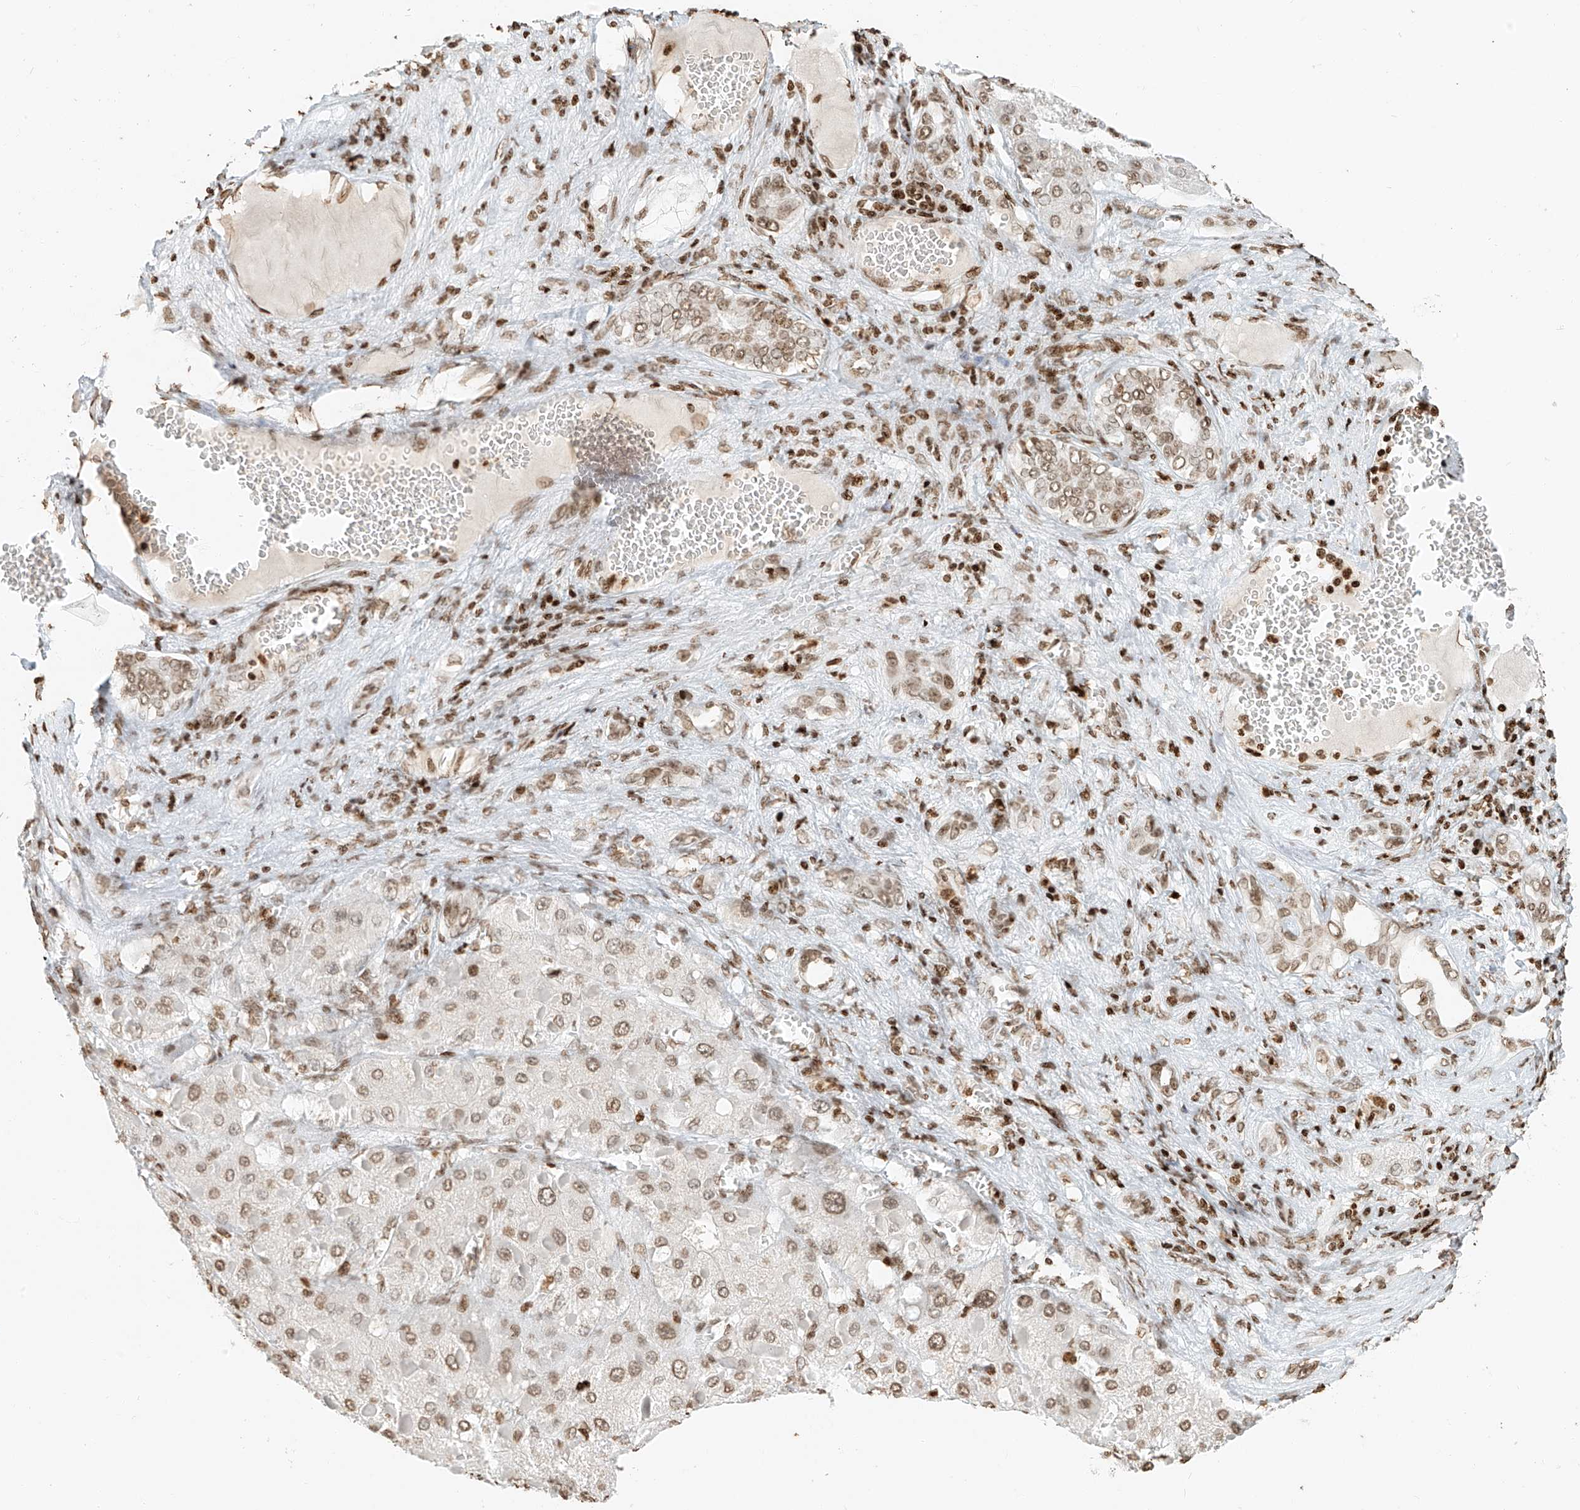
{"staining": {"intensity": "moderate", "quantity": ">75%", "location": "nuclear"}, "tissue": "liver cancer", "cell_type": "Tumor cells", "image_type": "cancer", "snomed": [{"axis": "morphology", "description": "Carcinoma, Hepatocellular, NOS"}, {"axis": "topography", "description": "Liver"}], "caption": "This is a photomicrograph of immunohistochemistry (IHC) staining of liver cancer (hepatocellular carcinoma), which shows moderate staining in the nuclear of tumor cells.", "gene": "C17orf58", "patient": {"sex": "female", "age": 73}}